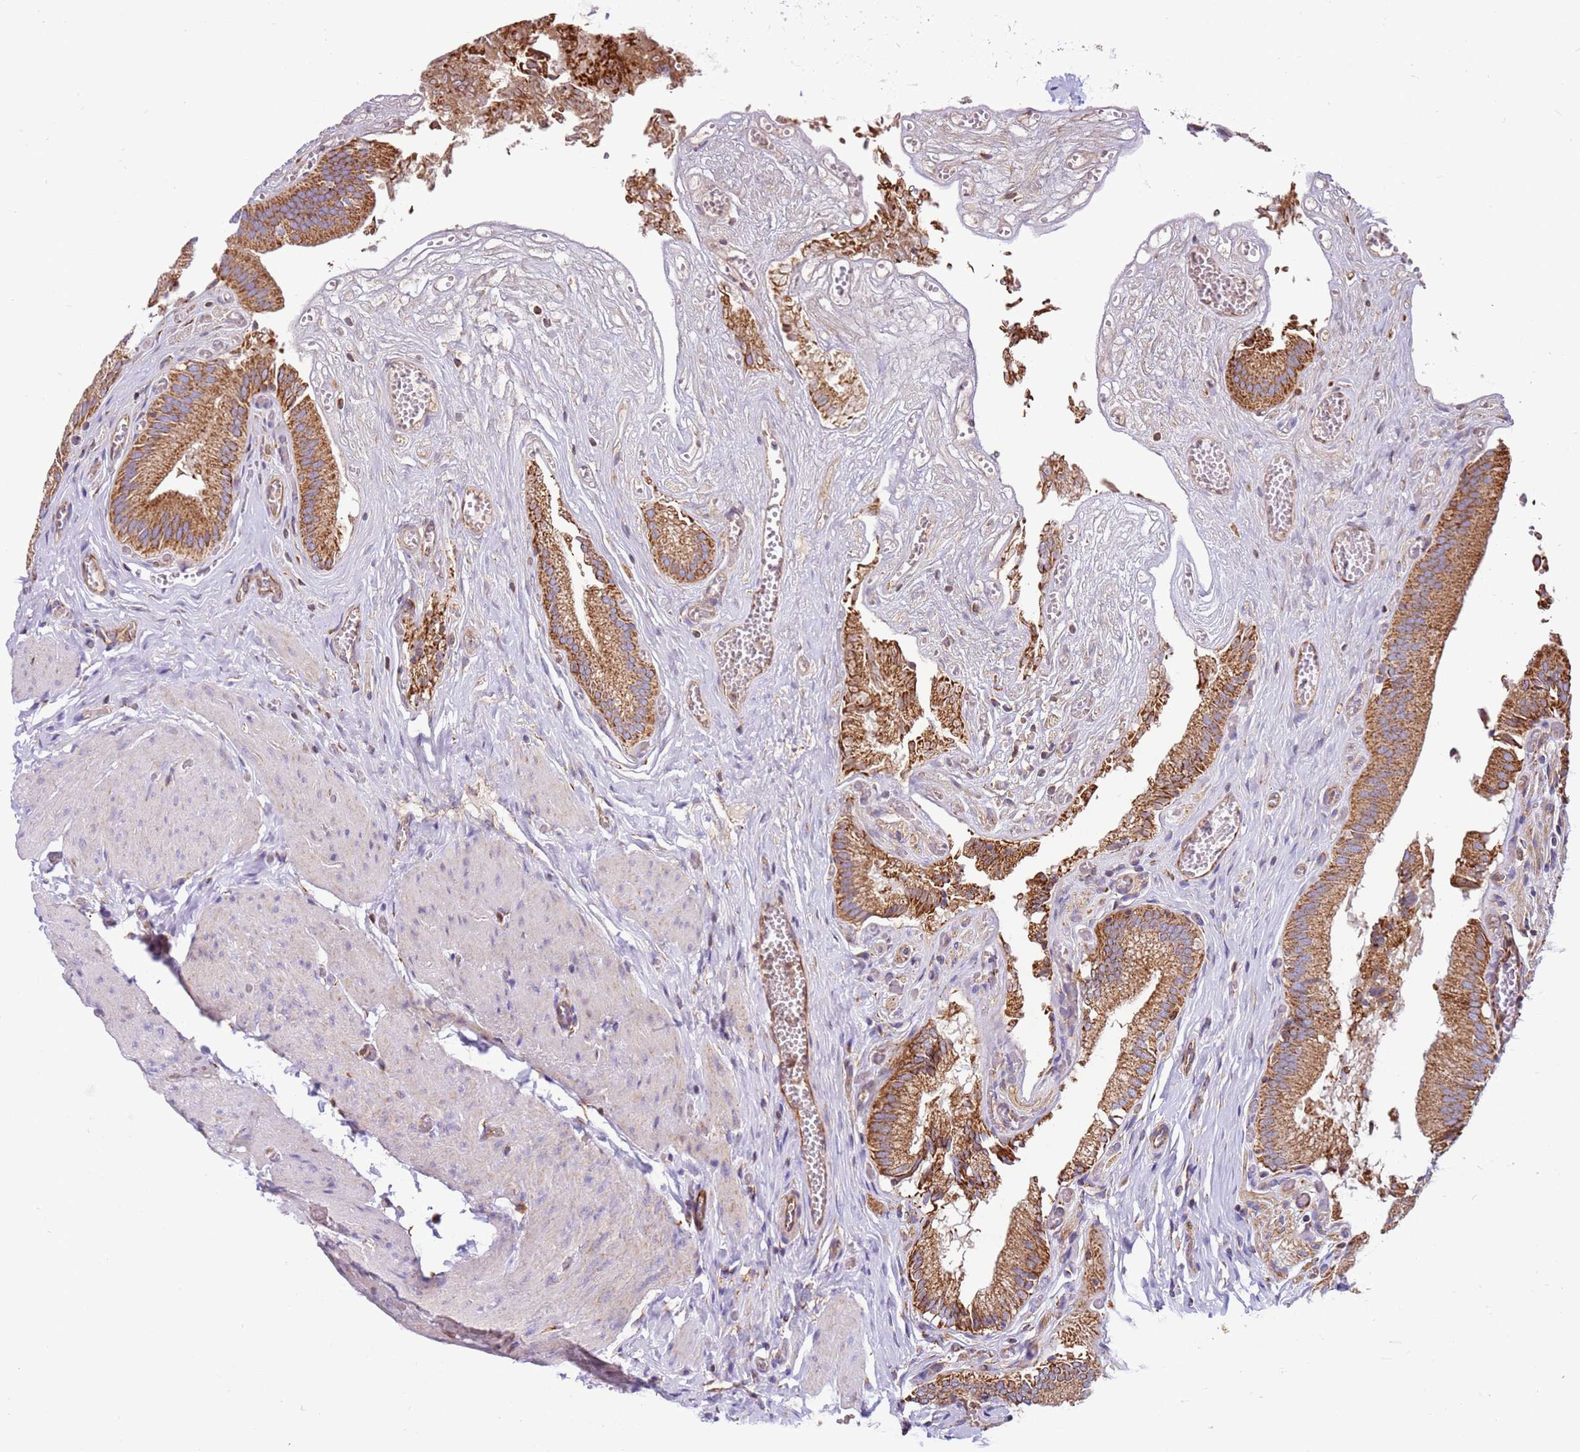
{"staining": {"intensity": "strong", "quantity": ">75%", "location": "cytoplasmic/membranous"}, "tissue": "gallbladder", "cell_type": "Glandular cells", "image_type": "normal", "snomed": [{"axis": "morphology", "description": "Normal tissue, NOS"}, {"axis": "topography", "description": "Gallbladder"}, {"axis": "topography", "description": "Peripheral nerve tissue"}], "caption": "Immunohistochemistry (IHC) of benign gallbladder reveals high levels of strong cytoplasmic/membranous positivity in approximately >75% of glandular cells.", "gene": "MRPL20", "patient": {"sex": "male", "age": 17}}